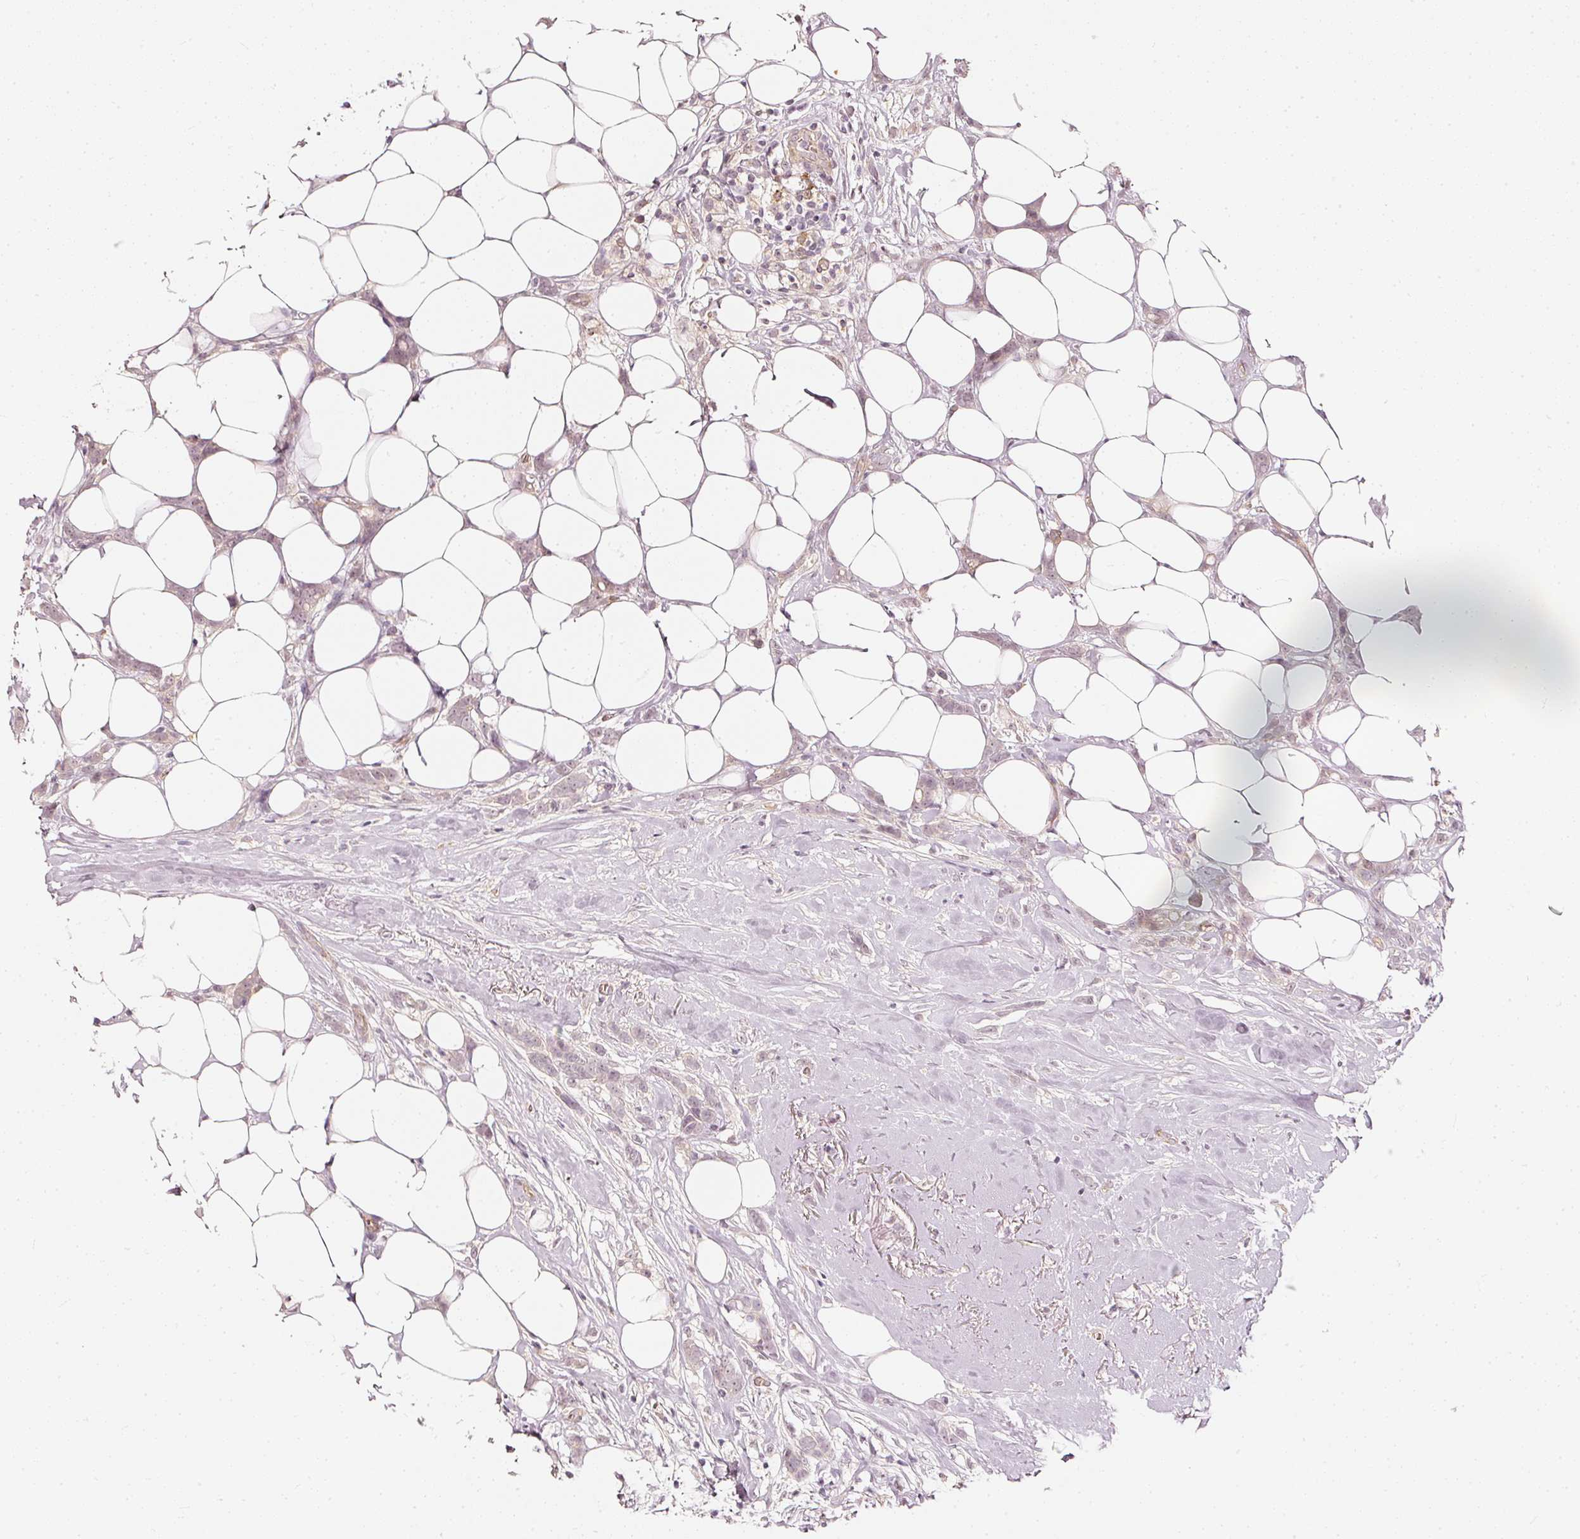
{"staining": {"intensity": "negative", "quantity": "none", "location": "none"}, "tissue": "breast cancer", "cell_type": "Tumor cells", "image_type": "cancer", "snomed": [{"axis": "morphology", "description": "Duct carcinoma"}, {"axis": "topography", "description": "Breast"}], "caption": "This is a image of immunohistochemistry staining of breast cancer (invasive ductal carcinoma), which shows no positivity in tumor cells.", "gene": "DRD2", "patient": {"sex": "female", "age": 80}}